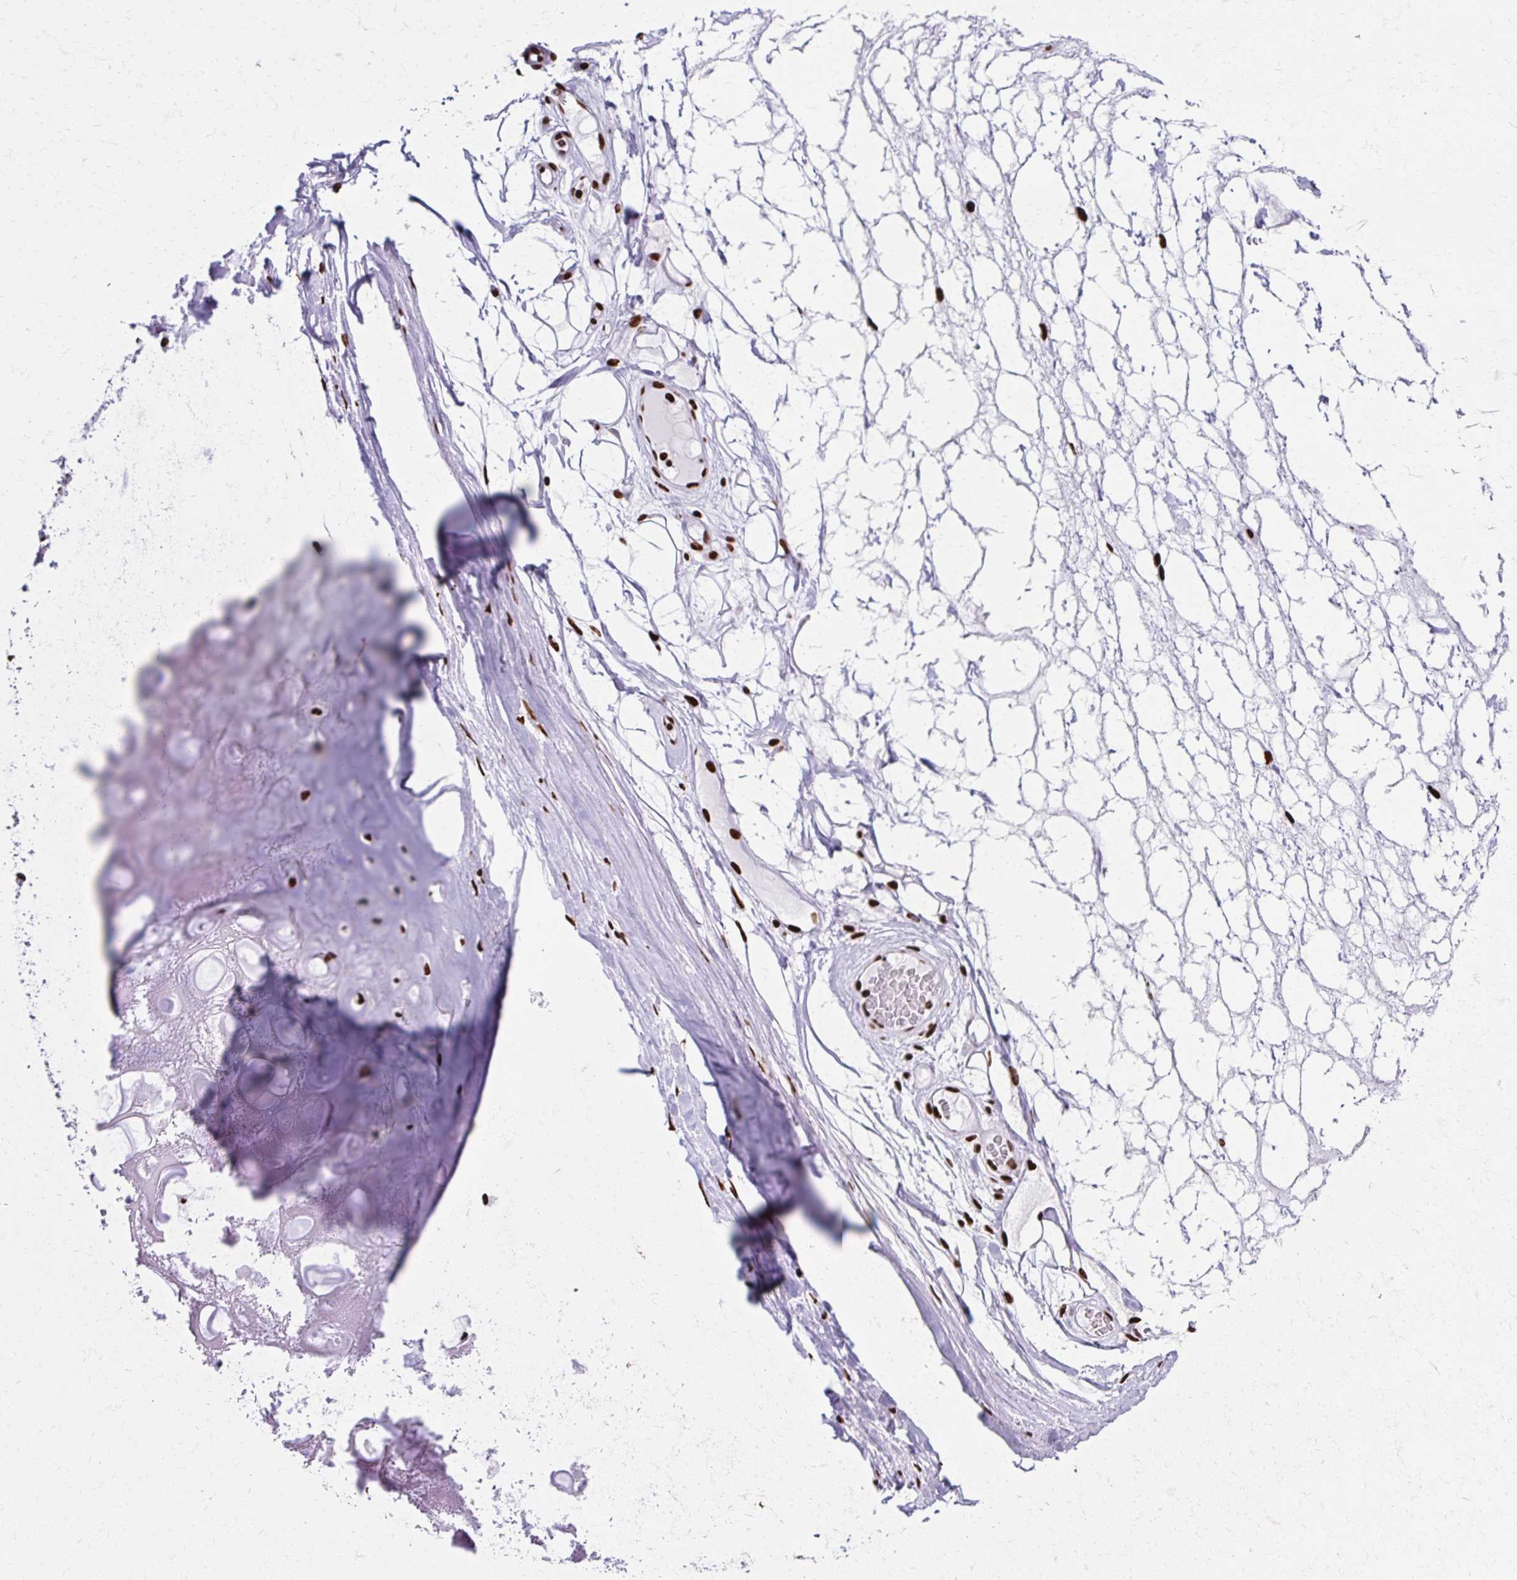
{"staining": {"intensity": "moderate", "quantity": "<25%", "location": "nuclear"}, "tissue": "adipose tissue", "cell_type": "Adipocytes", "image_type": "normal", "snomed": [{"axis": "morphology", "description": "Normal tissue, NOS"}, {"axis": "topography", "description": "Lymph node"}, {"axis": "topography", "description": "Cartilage tissue"}, {"axis": "topography", "description": "Nasopharynx"}], "caption": "Protein analysis of benign adipose tissue displays moderate nuclear staining in approximately <25% of adipocytes. (DAB IHC, brown staining for protein, blue staining for nuclei).", "gene": "NONO", "patient": {"sex": "male", "age": 63}}